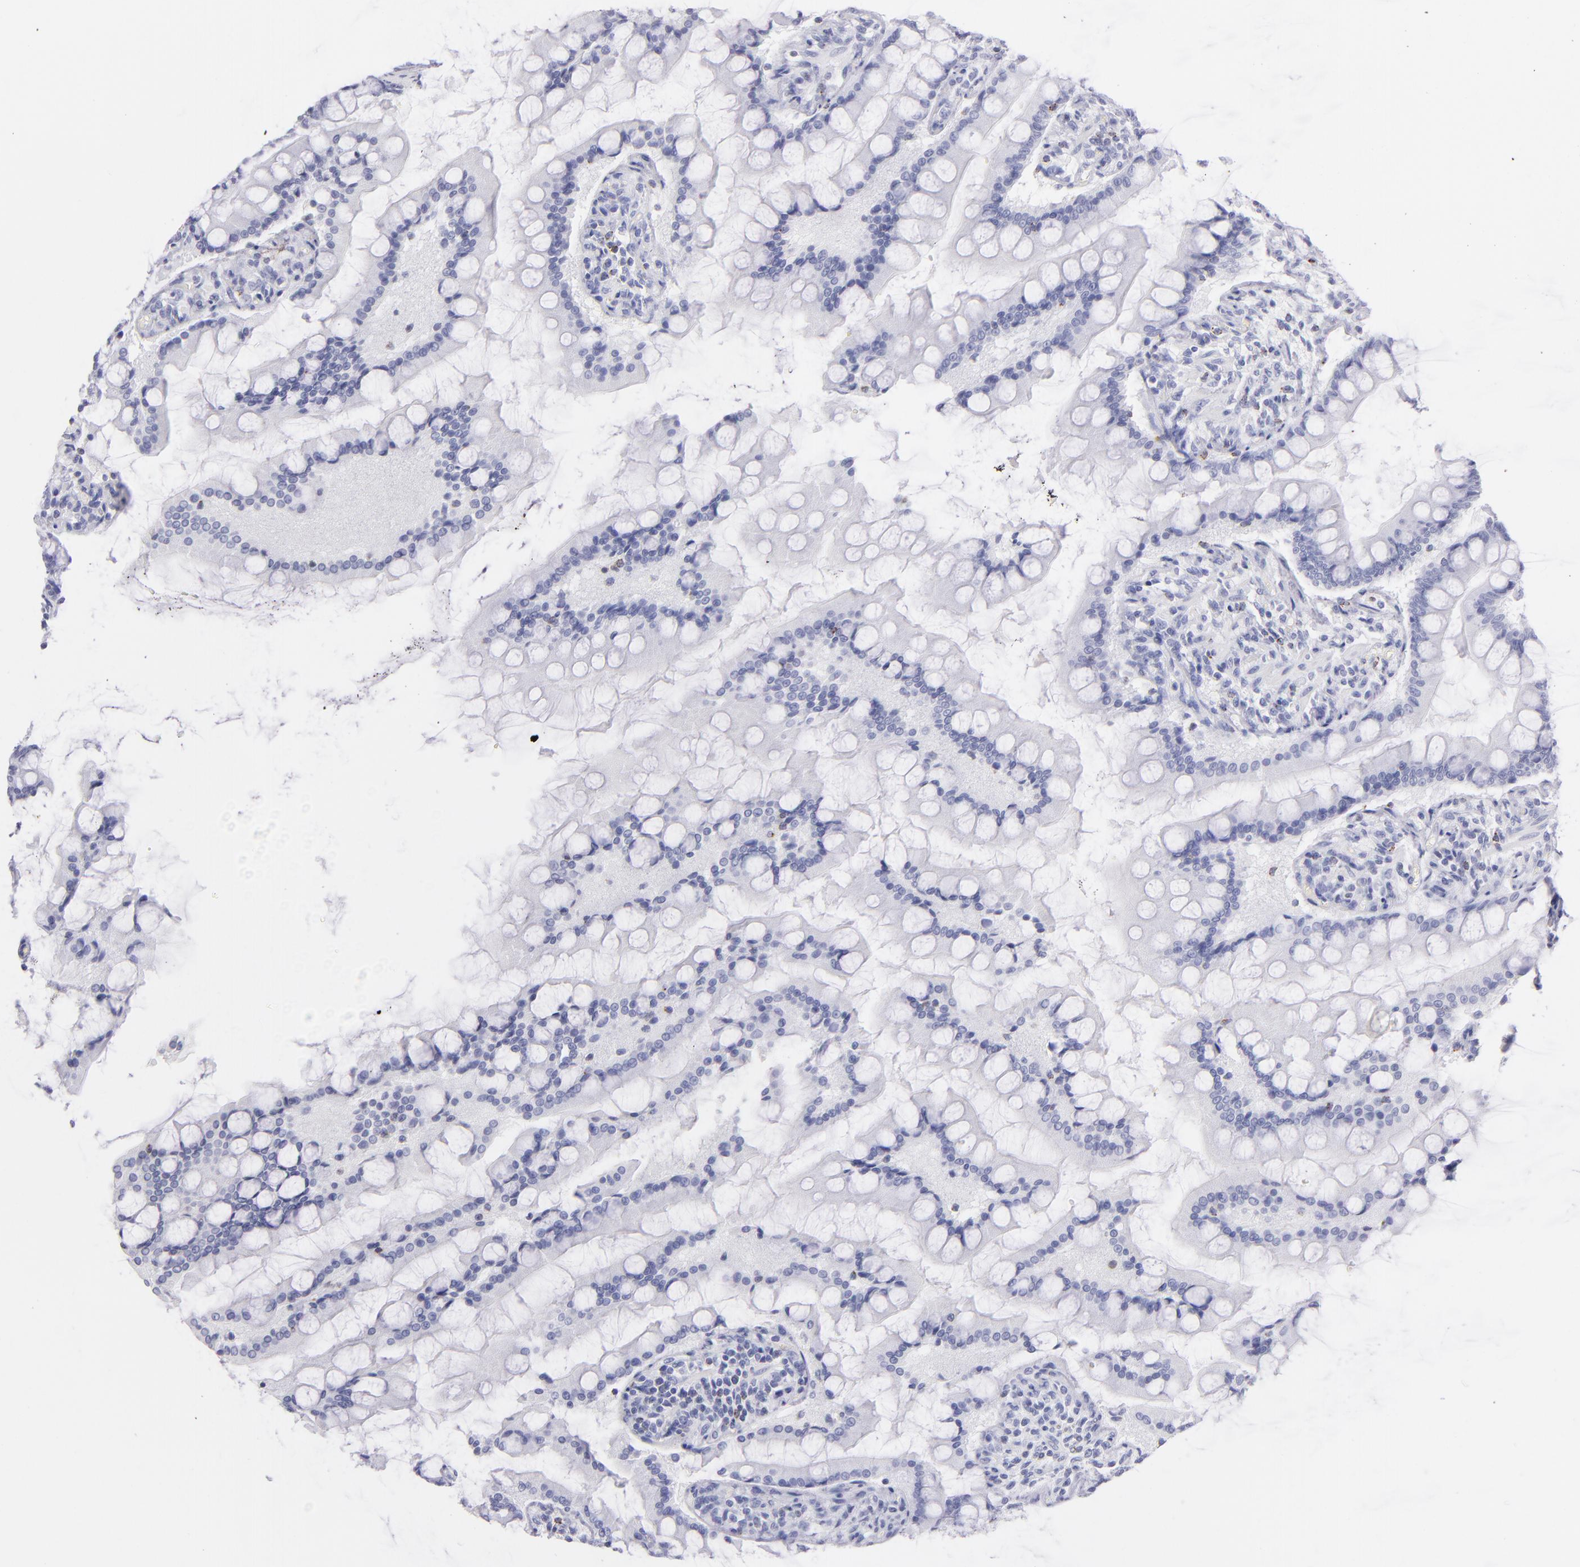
{"staining": {"intensity": "negative", "quantity": "none", "location": "none"}, "tissue": "small intestine", "cell_type": "Glandular cells", "image_type": "normal", "snomed": [{"axis": "morphology", "description": "Normal tissue, NOS"}, {"axis": "topography", "description": "Small intestine"}], "caption": "The histopathology image reveals no significant positivity in glandular cells of small intestine.", "gene": "PRF1", "patient": {"sex": "male", "age": 41}}